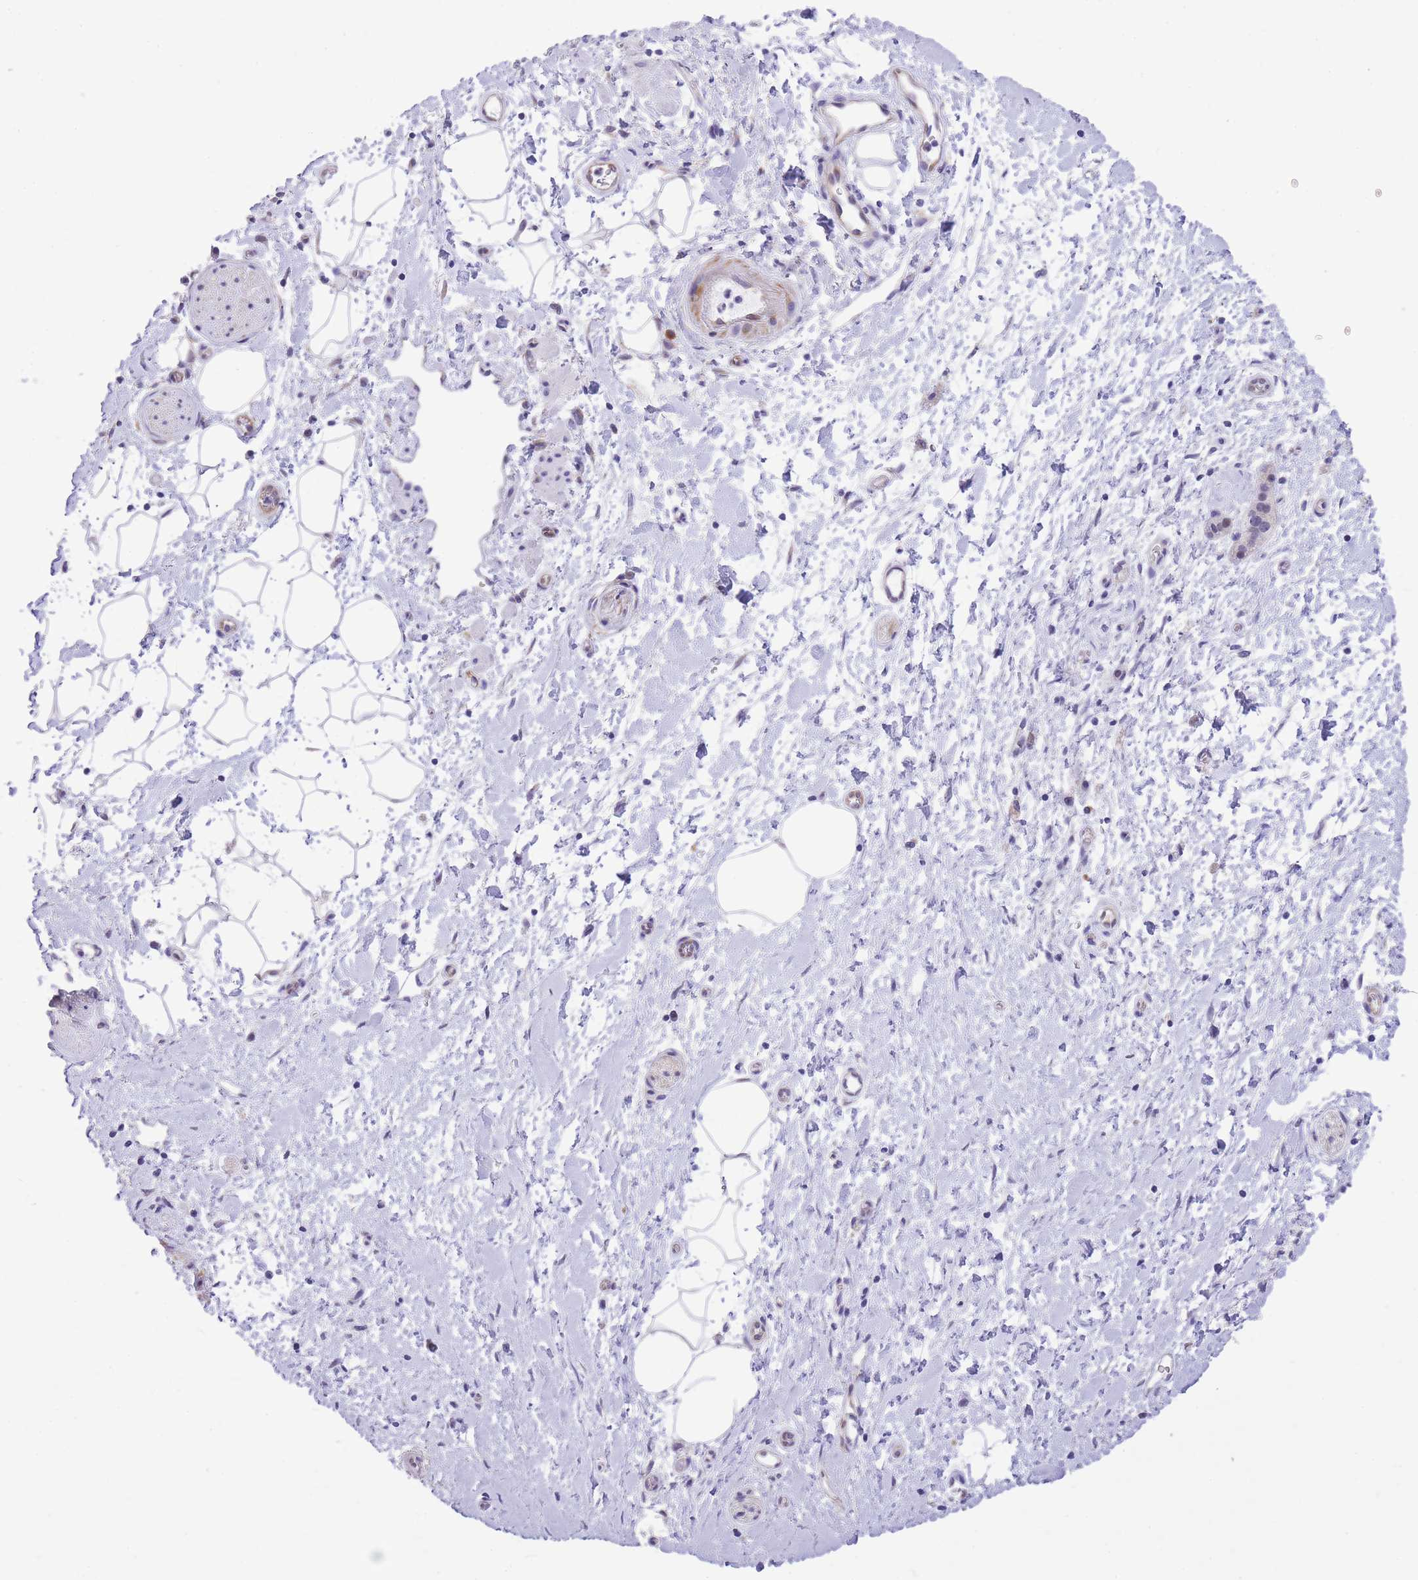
{"staining": {"intensity": "negative", "quantity": "none", "location": "none"}, "tissue": "adipose tissue", "cell_type": "Adipocytes", "image_type": "normal", "snomed": [{"axis": "morphology", "description": "Normal tissue, NOS"}, {"axis": "morphology", "description": "Adenocarcinoma, NOS"}, {"axis": "topography", "description": "Pancreas"}, {"axis": "topography", "description": "Peripheral nerve tissue"}], "caption": "DAB (3,3'-diaminobenzidine) immunohistochemical staining of unremarkable human adipose tissue shows no significant staining in adipocytes.", "gene": "MEIOSIN", "patient": {"sex": "female", "age": 77}}